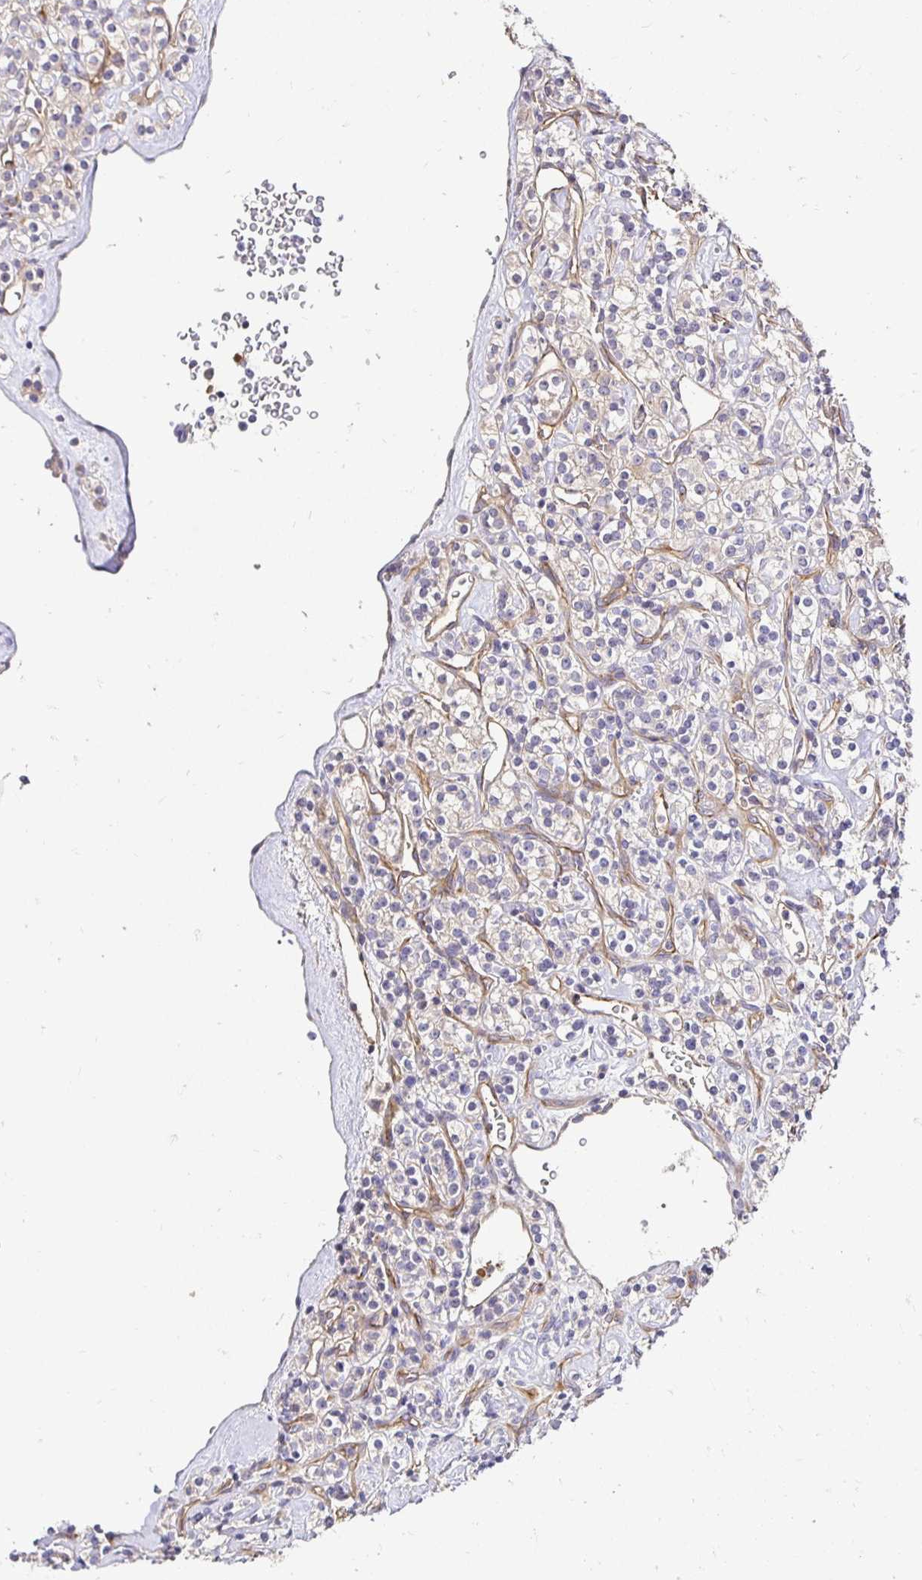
{"staining": {"intensity": "negative", "quantity": "none", "location": "none"}, "tissue": "renal cancer", "cell_type": "Tumor cells", "image_type": "cancer", "snomed": [{"axis": "morphology", "description": "Adenocarcinoma, NOS"}, {"axis": "topography", "description": "Kidney"}], "caption": "There is no significant expression in tumor cells of renal adenocarcinoma.", "gene": "SLC9A1", "patient": {"sex": "male", "age": 77}}